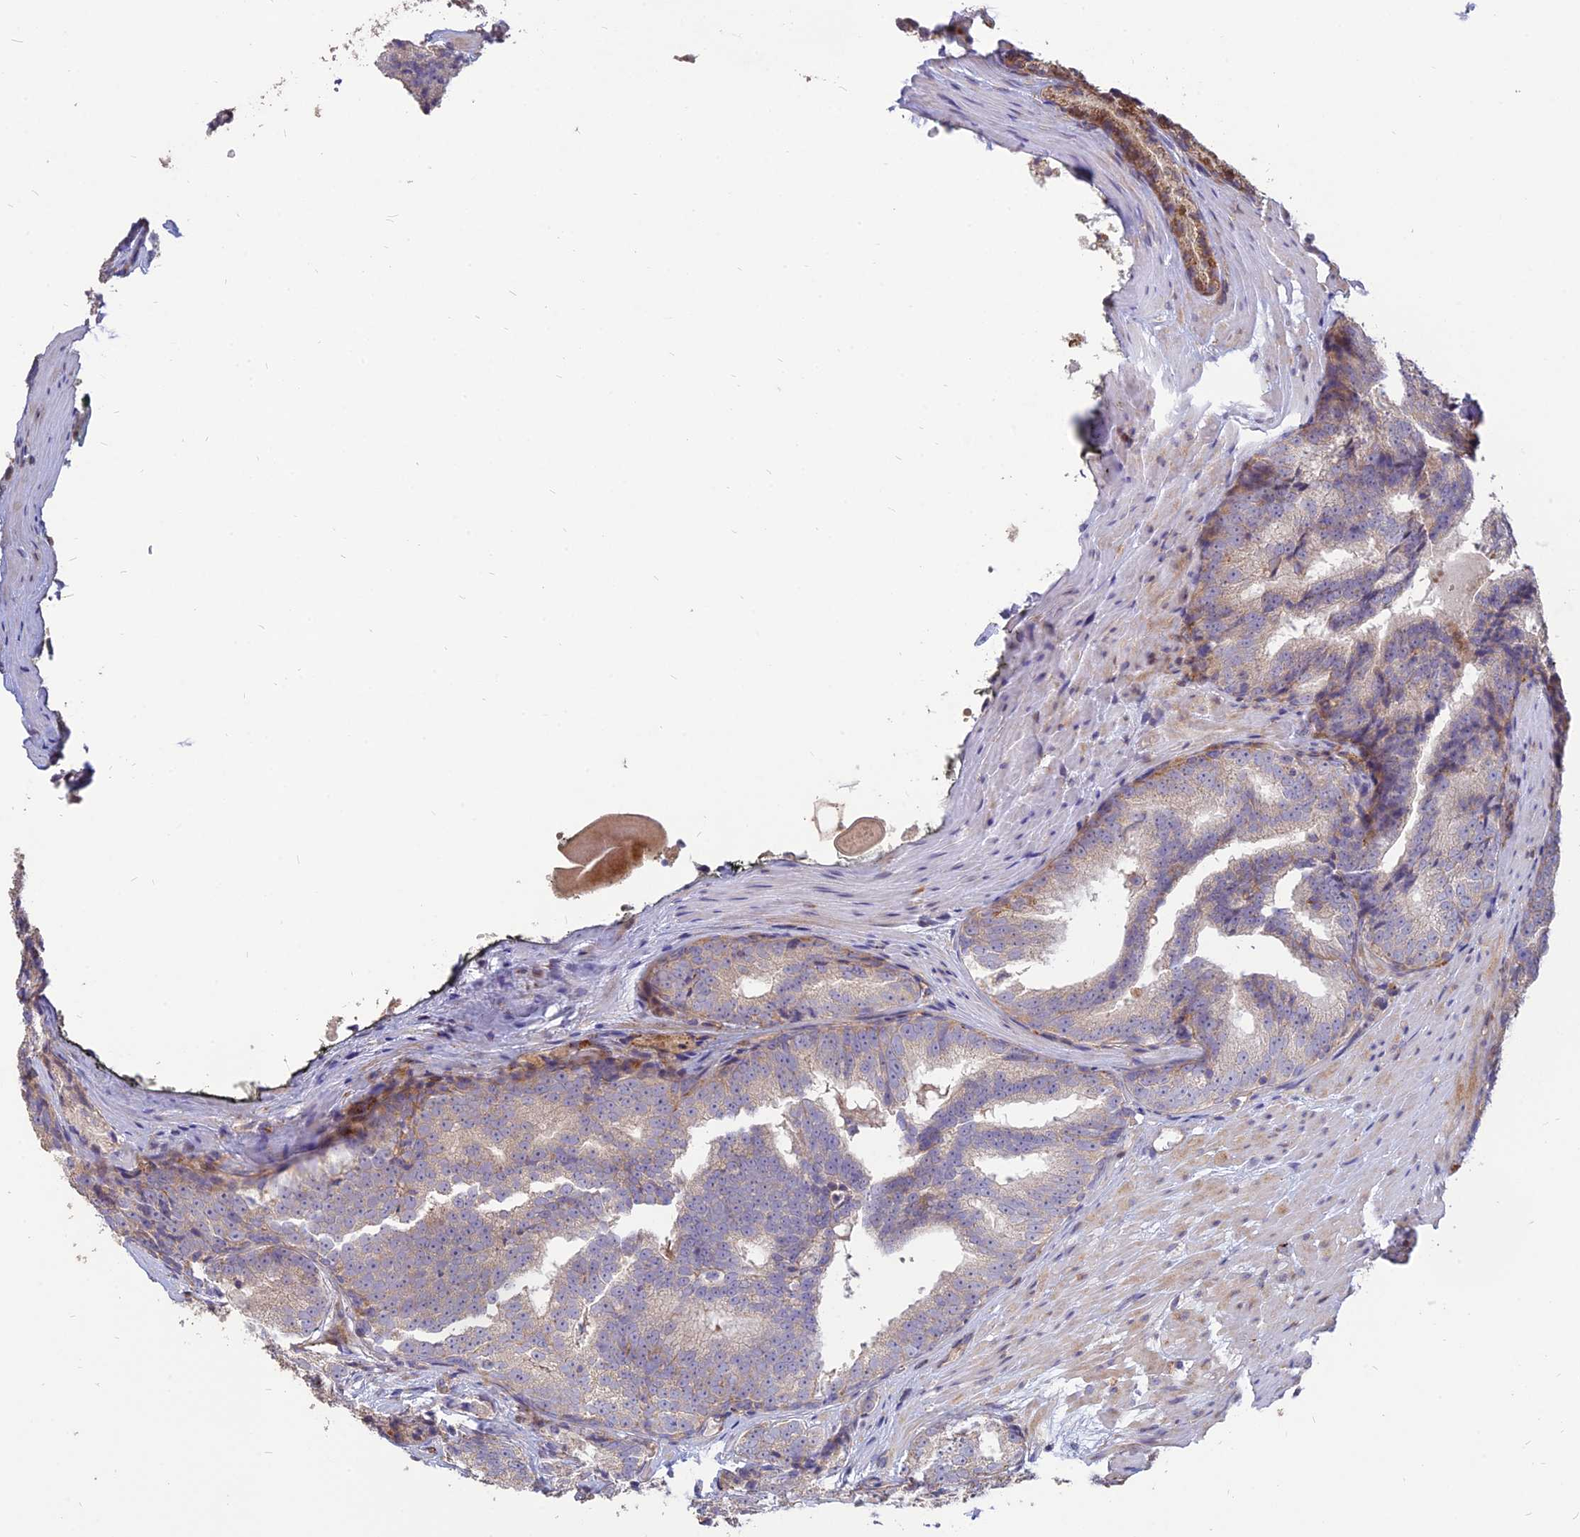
{"staining": {"intensity": "weak", "quantity": "<25%", "location": "cytoplasmic/membranous"}, "tissue": "prostate cancer", "cell_type": "Tumor cells", "image_type": "cancer", "snomed": [{"axis": "morphology", "description": "Adenocarcinoma, High grade"}, {"axis": "topography", "description": "Prostate"}], "caption": "The micrograph reveals no significant expression in tumor cells of prostate cancer (high-grade adenocarcinoma). The staining was performed using DAB (3,3'-diaminobenzidine) to visualize the protein expression in brown, while the nuclei were stained in blue with hematoxylin (Magnification: 20x).", "gene": "ST3GAL6", "patient": {"sex": "male", "age": 66}}